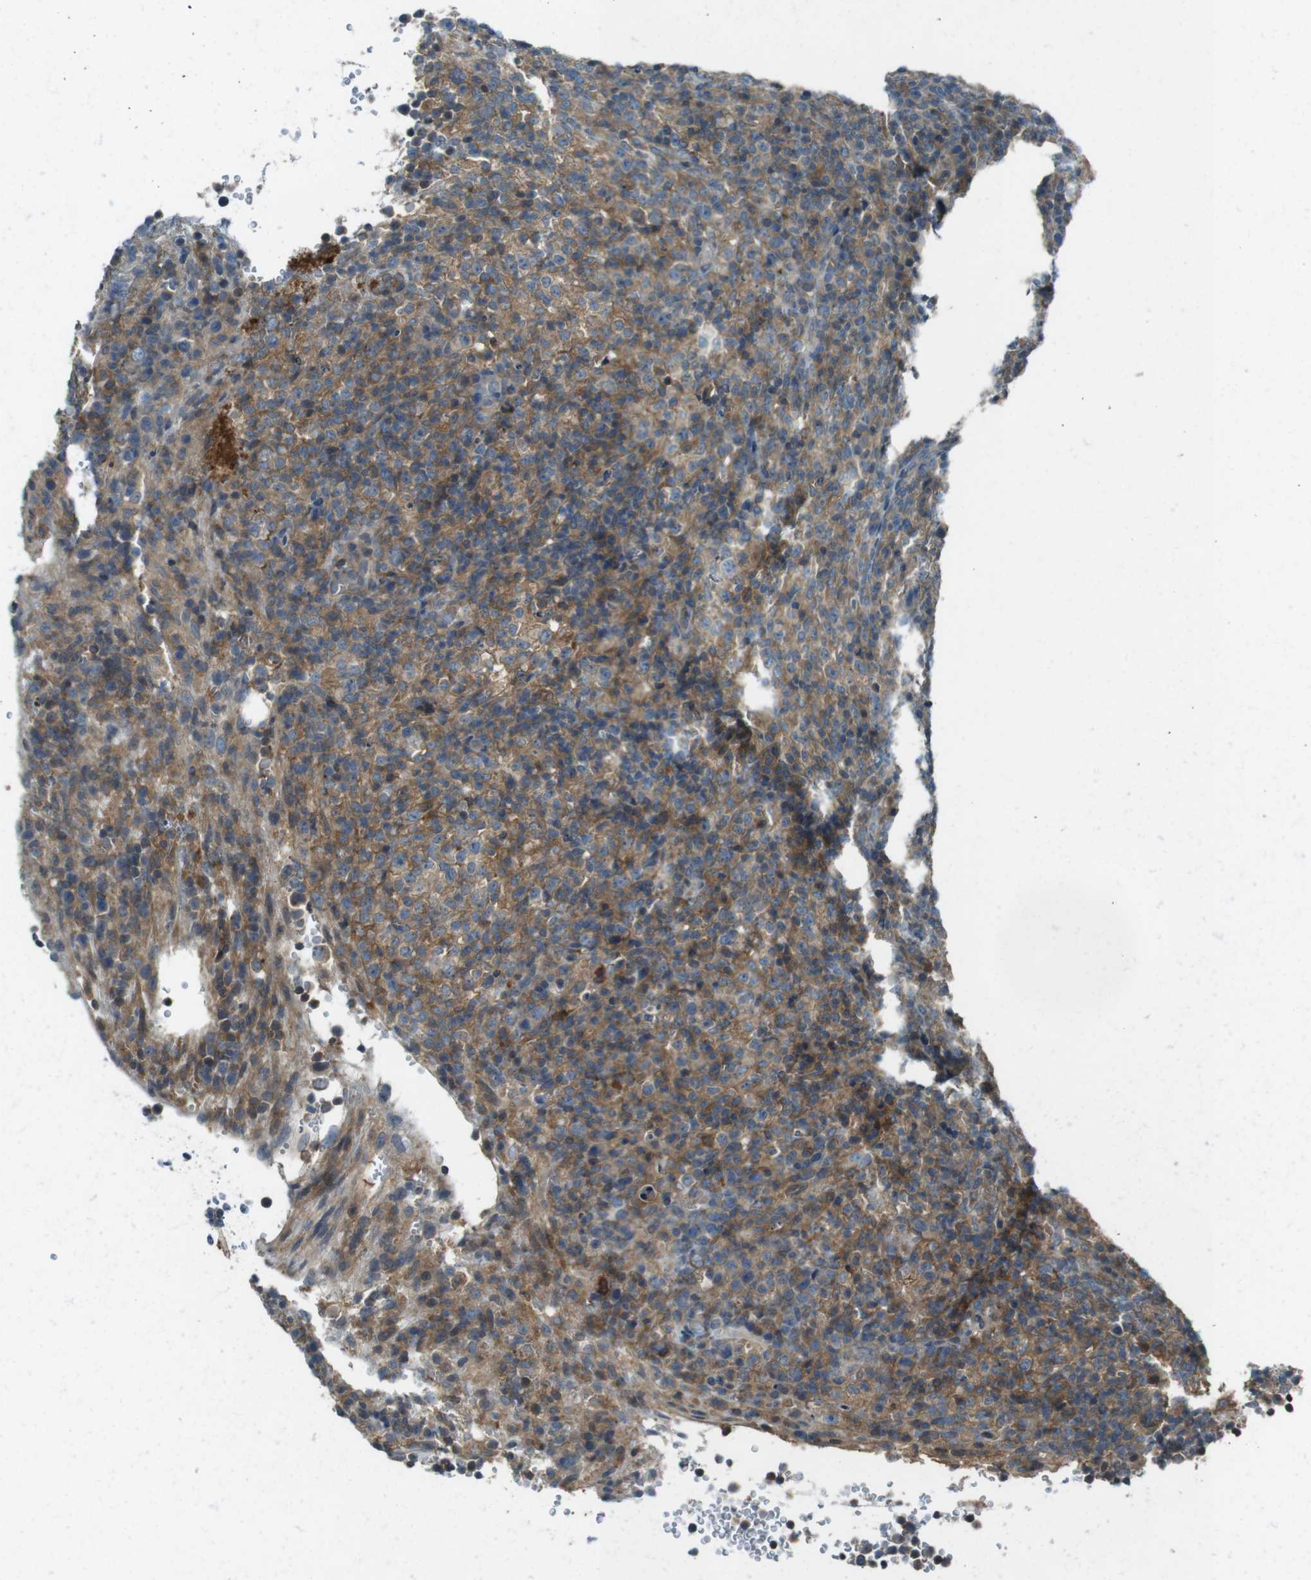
{"staining": {"intensity": "moderate", "quantity": "25%-75%", "location": "cytoplasmic/membranous"}, "tissue": "lymphoma", "cell_type": "Tumor cells", "image_type": "cancer", "snomed": [{"axis": "morphology", "description": "Malignant lymphoma, non-Hodgkin's type, High grade"}, {"axis": "topography", "description": "Lymph node"}], "caption": "A brown stain highlights moderate cytoplasmic/membranous positivity of a protein in malignant lymphoma, non-Hodgkin's type (high-grade) tumor cells.", "gene": "ZYX", "patient": {"sex": "female", "age": 76}}